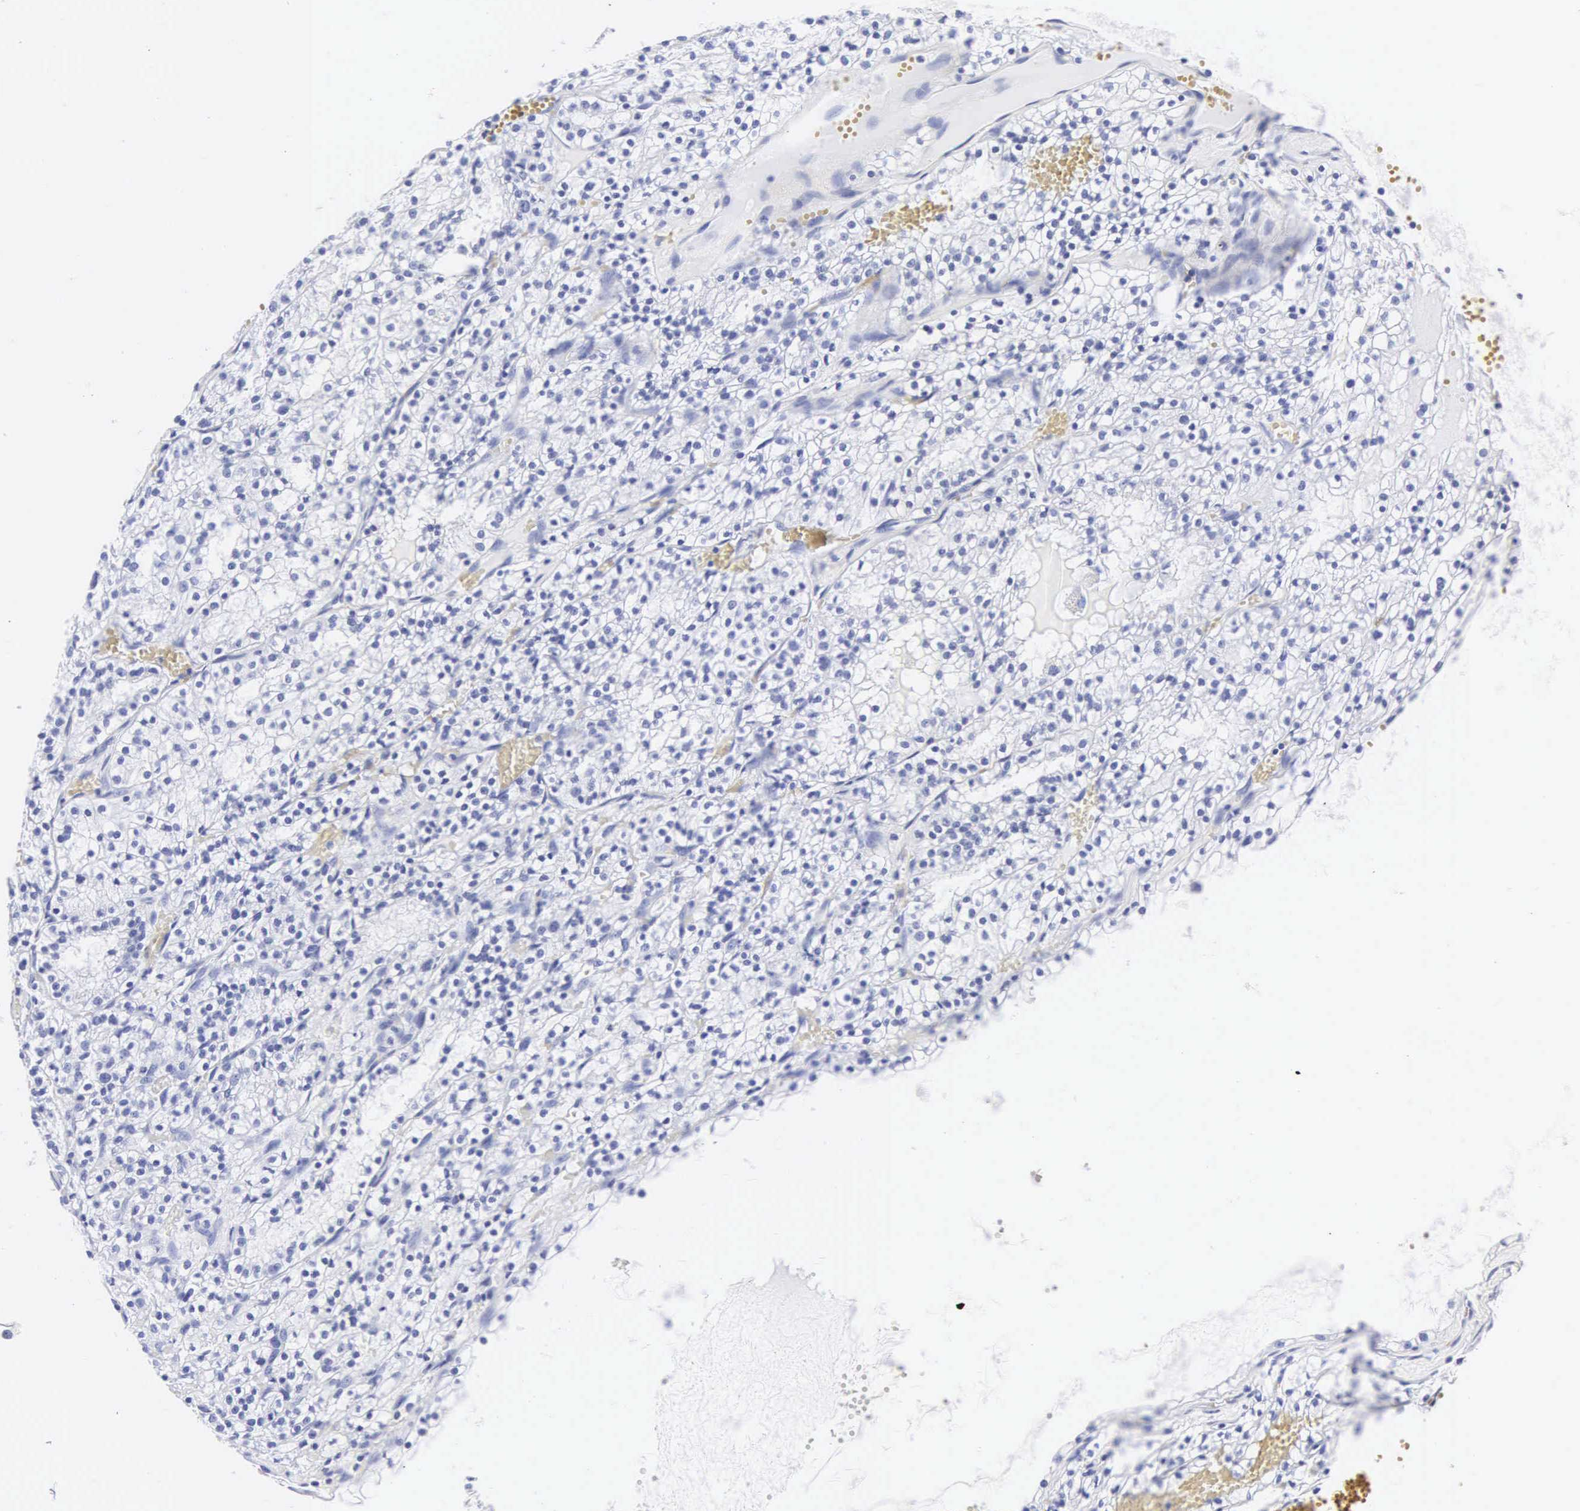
{"staining": {"intensity": "negative", "quantity": "none", "location": "none"}, "tissue": "renal cancer", "cell_type": "Tumor cells", "image_type": "cancer", "snomed": [{"axis": "morphology", "description": "Adenocarcinoma, NOS"}, {"axis": "topography", "description": "Kidney"}], "caption": "The histopathology image shows no significant staining in tumor cells of renal adenocarcinoma.", "gene": "INS", "patient": {"sex": "male", "age": 61}}